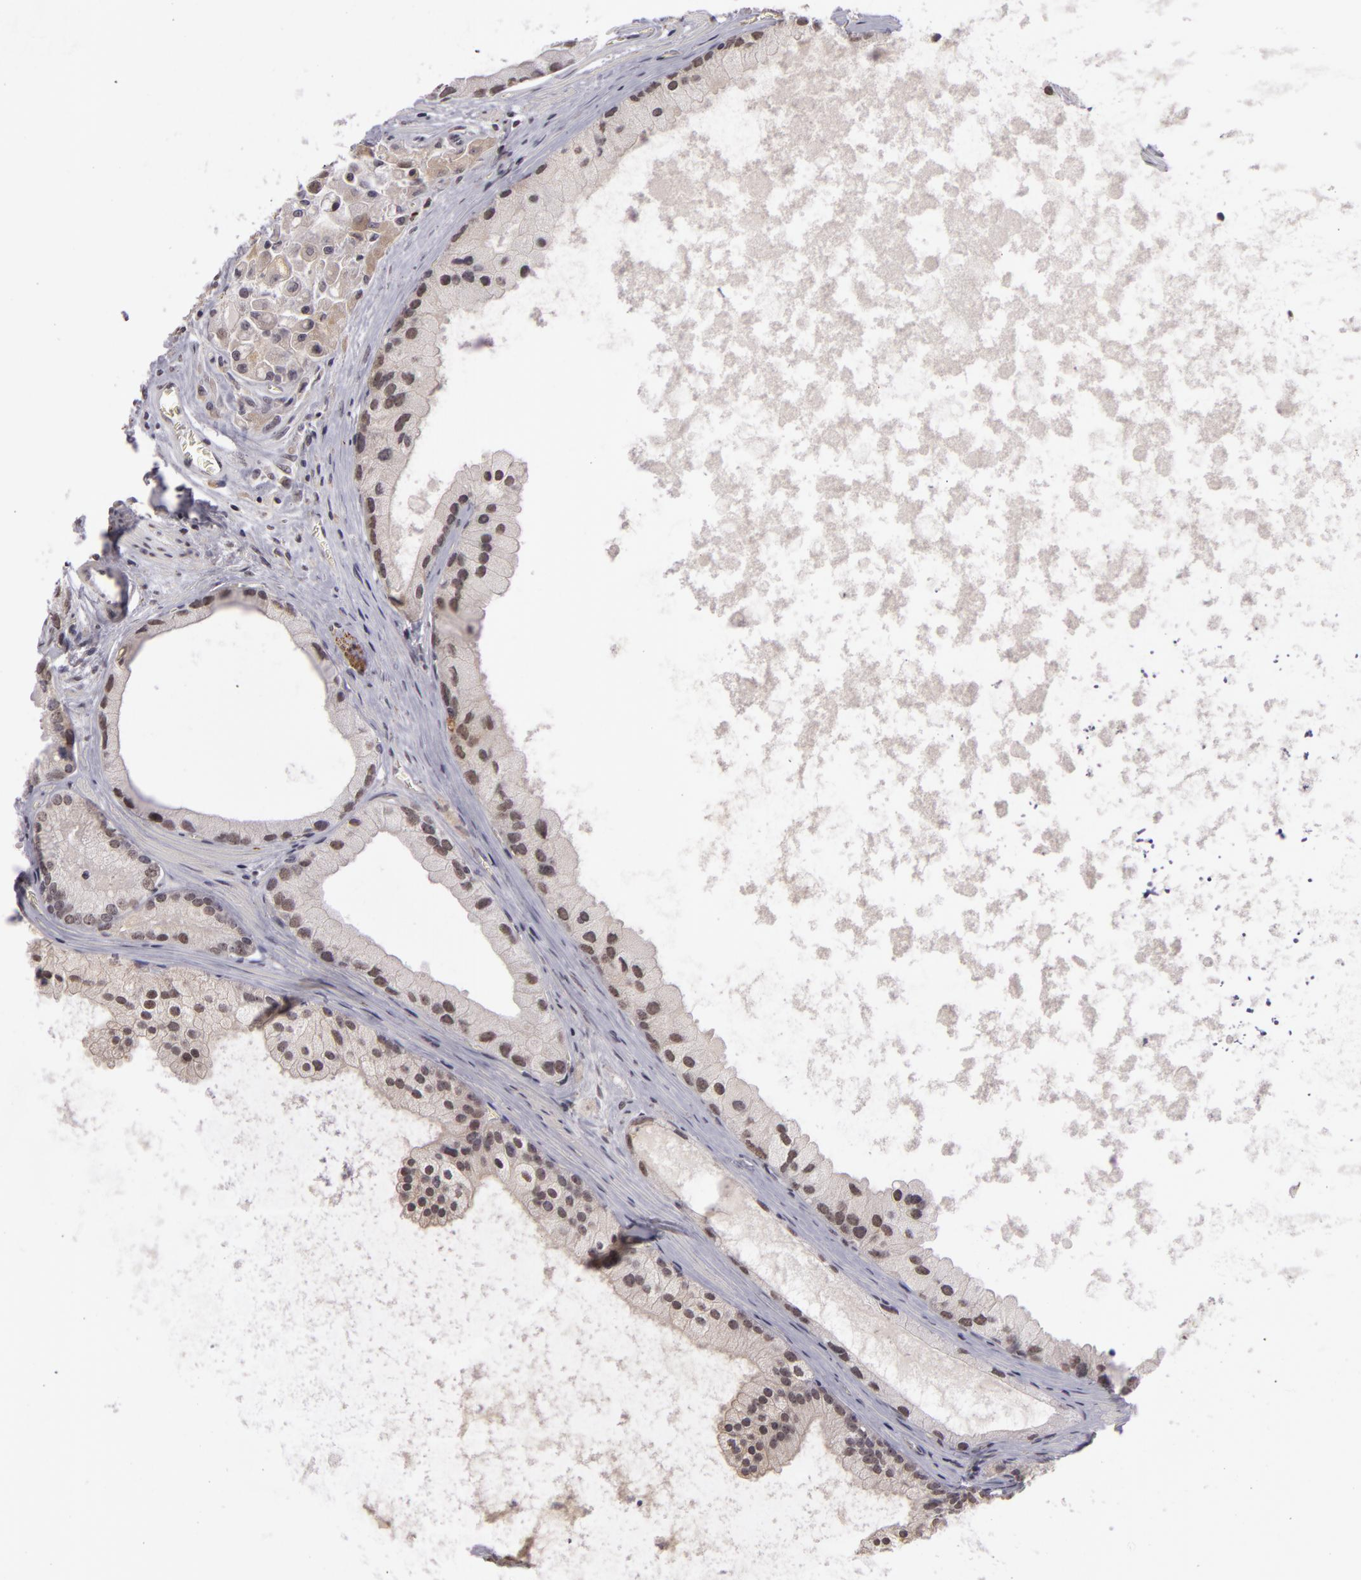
{"staining": {"intensity": "weak", "quantity": "25%-75%", "location": "nuclear"}, "tissue": "prostate cancer", "cell_type": "Tumor cells", "image_type": "cancer", "snomed": [{"axis": "morphology", "description": "Adenocarcinoma, Medium grade"}, {"axis": "topography", "description": "Prostate"}], "caption": "Tumor cells display low levels of weak nuclear staining in about 25%-75% of cells in prostate medium-grade adenocarcinoma. The protein is stained brown, and the nuclei are stained in blue (DAB IHC with brightfield microscopy, high magnification).", "gene": "RRP7A", "patient": {"sex": "male", "age": 70}}